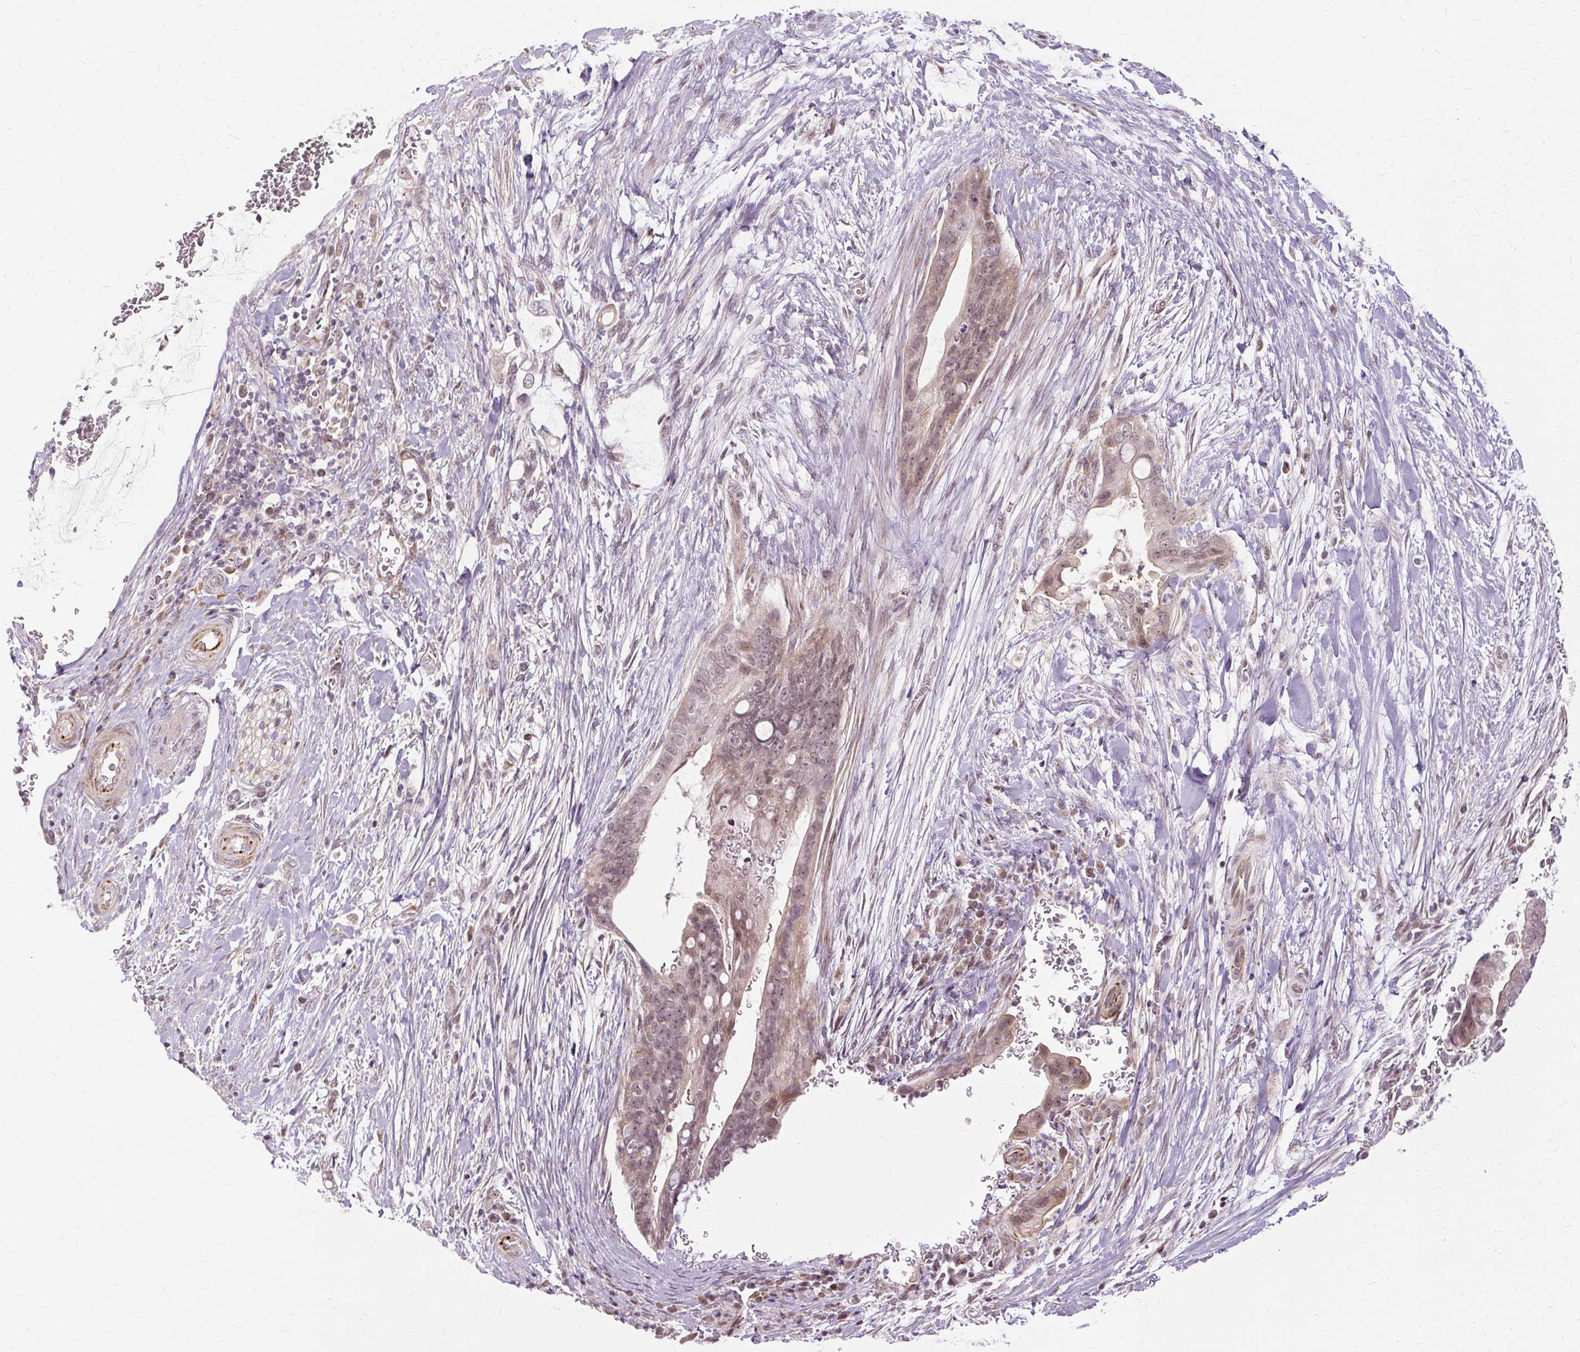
{"staining": {"intensity": "moderate", "quantity": ">75%", "location": "cytoplasmic/membranous,nuclear"}, "tissue": "pancreatic cancer", "cell_type": "Tumor cells", "image_type": "cancer", "snomed": [{"axis": "morphology", "description": "Adenocarcinoma, NOS"}, {"axis": "topography", "description": "Pancreas"}], "caption": "Protein expression analysis of pancreatic cancer (adenocarcinoma) displays moderate cytoplasmic/membranous and nuclear positivity in approximately >75% of tumor cells.", "gene": "MMACHC", "patient": {"sex": "male", "age": 75}}